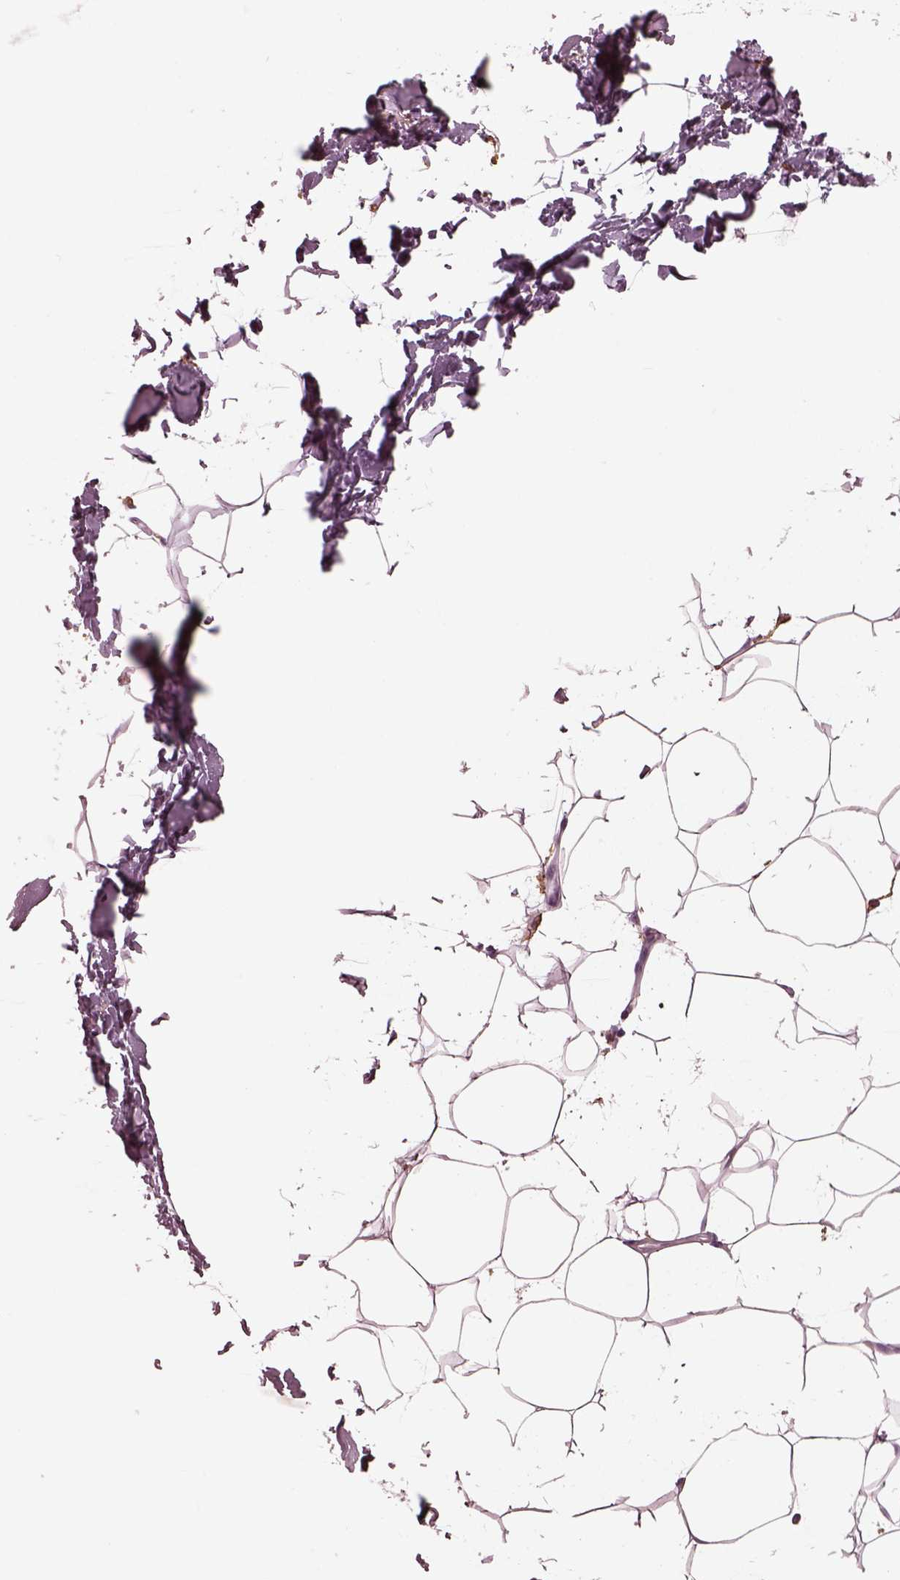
{"staining": {"intensity": "negative", "quantity": "none", "location": "none"}, "tissue": "breast", "cell_type": "Adipocytes", "image_type": "normal", "snomed": [{"axis": "morphology", "description": "Normal tissue, NOS"}, {"axis": "topography", "description": "Breast"}], "caption": "Immunohistochemistry (IHC) histopathology image of normal breast stained for a protein (brown), which shows no staining in adipocytes.", "gene": "CGA", "patient": {"sex": "female", "age": 32}}